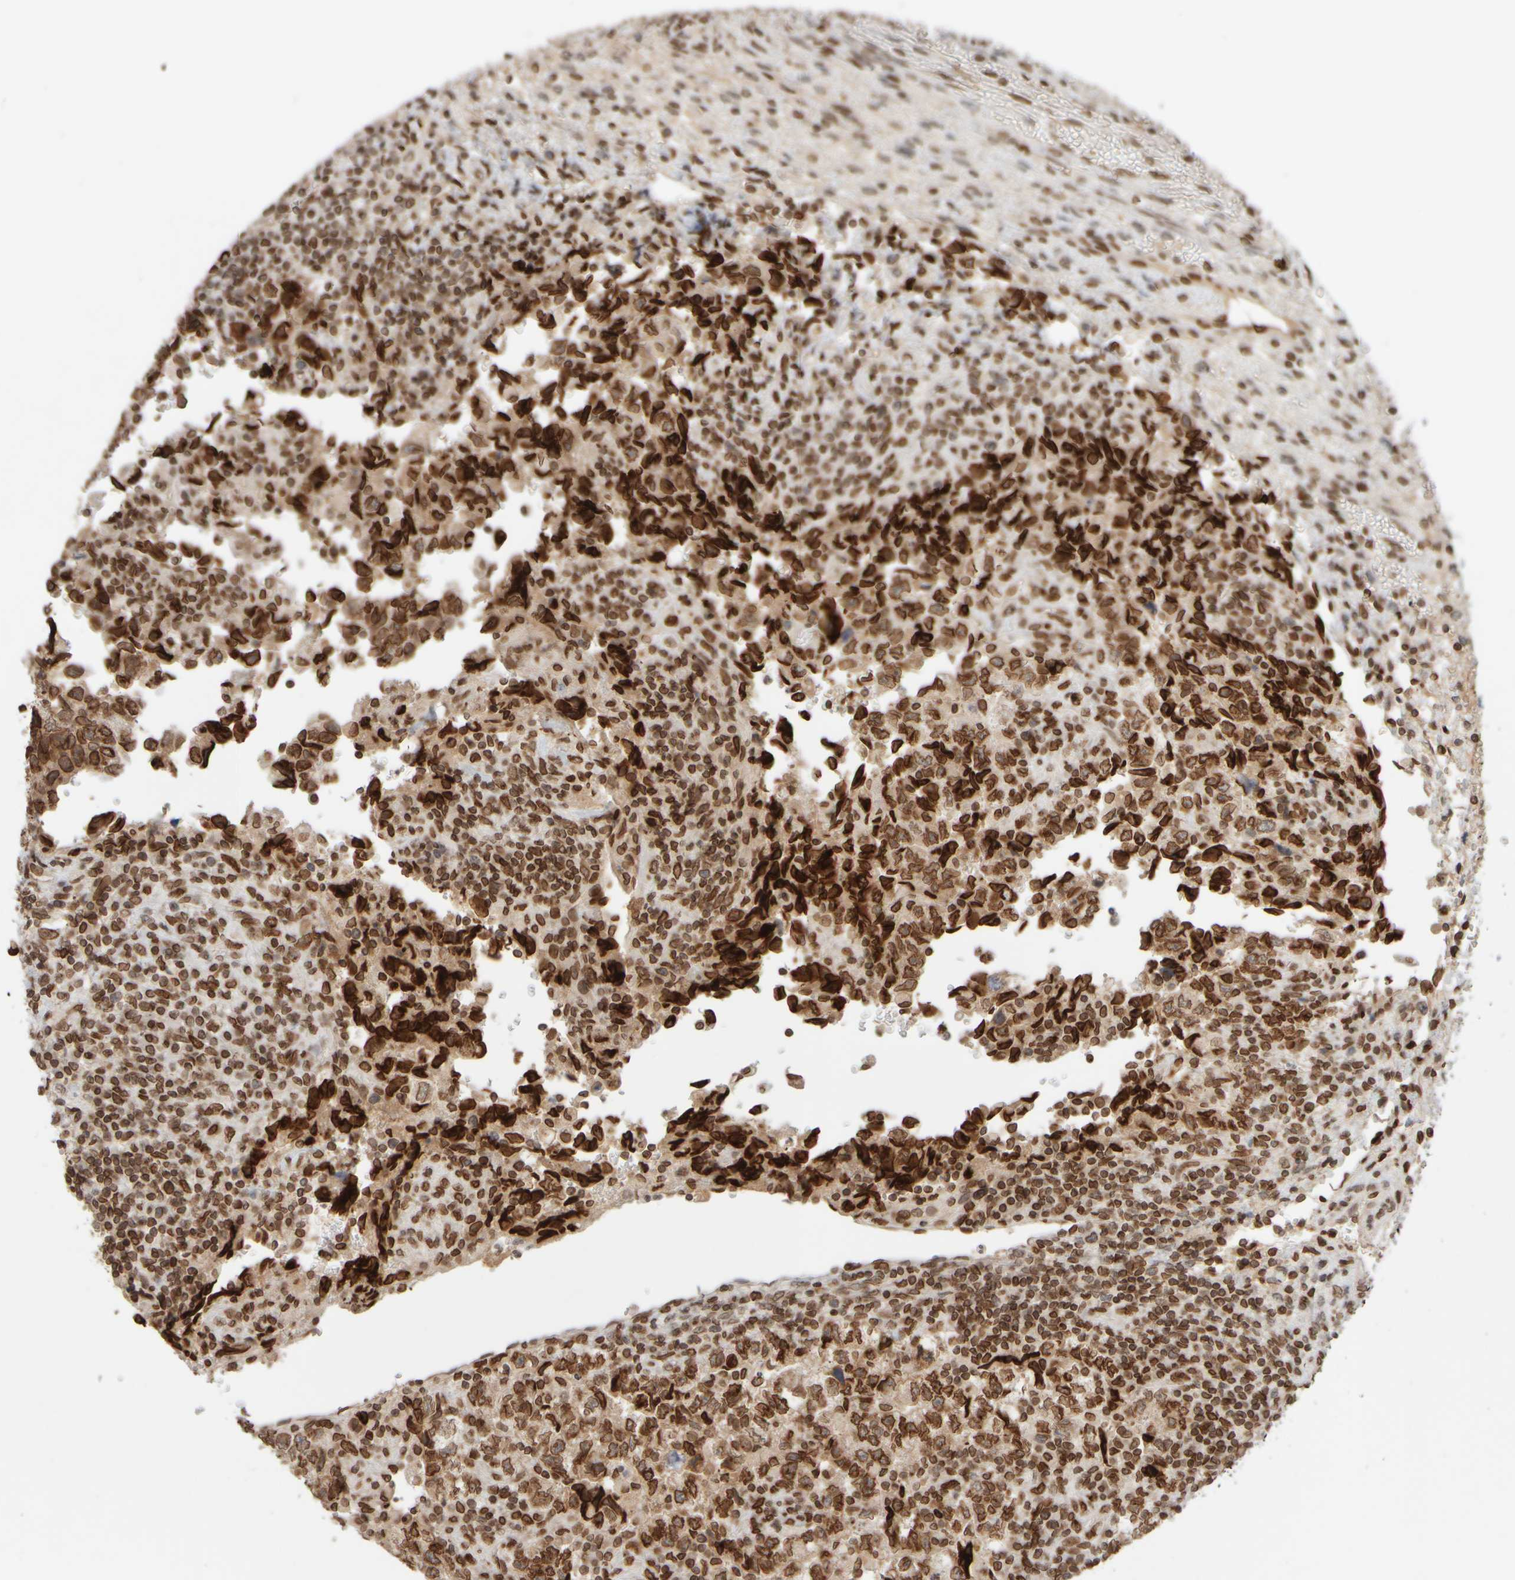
{"staining": {"intensity": "strong", "quantity": ">75%", "location": "cytoplasmic/membranous,nuclear"}, "tissue": "testis cancer", "cell_type": "Tumor cells", "image_type": "cancer", "snomed": [{"axis": "morphology", "description": "Normal tissue, NOS"}, {"axis": "morphology", "description": "Carcinoma, Embryonal, NOS"}, {"axis": "topography", "description": "Testis"}], "caption": "This image displays immunohistochemistry (IHC) staining of human testis cancer, with high strong cytoplasmic/membranous and nuclear positivity in approximately >75% of tumor cells.", "gene": "ZC3HC1", "patient": {"sex": "male", "age": 36}}